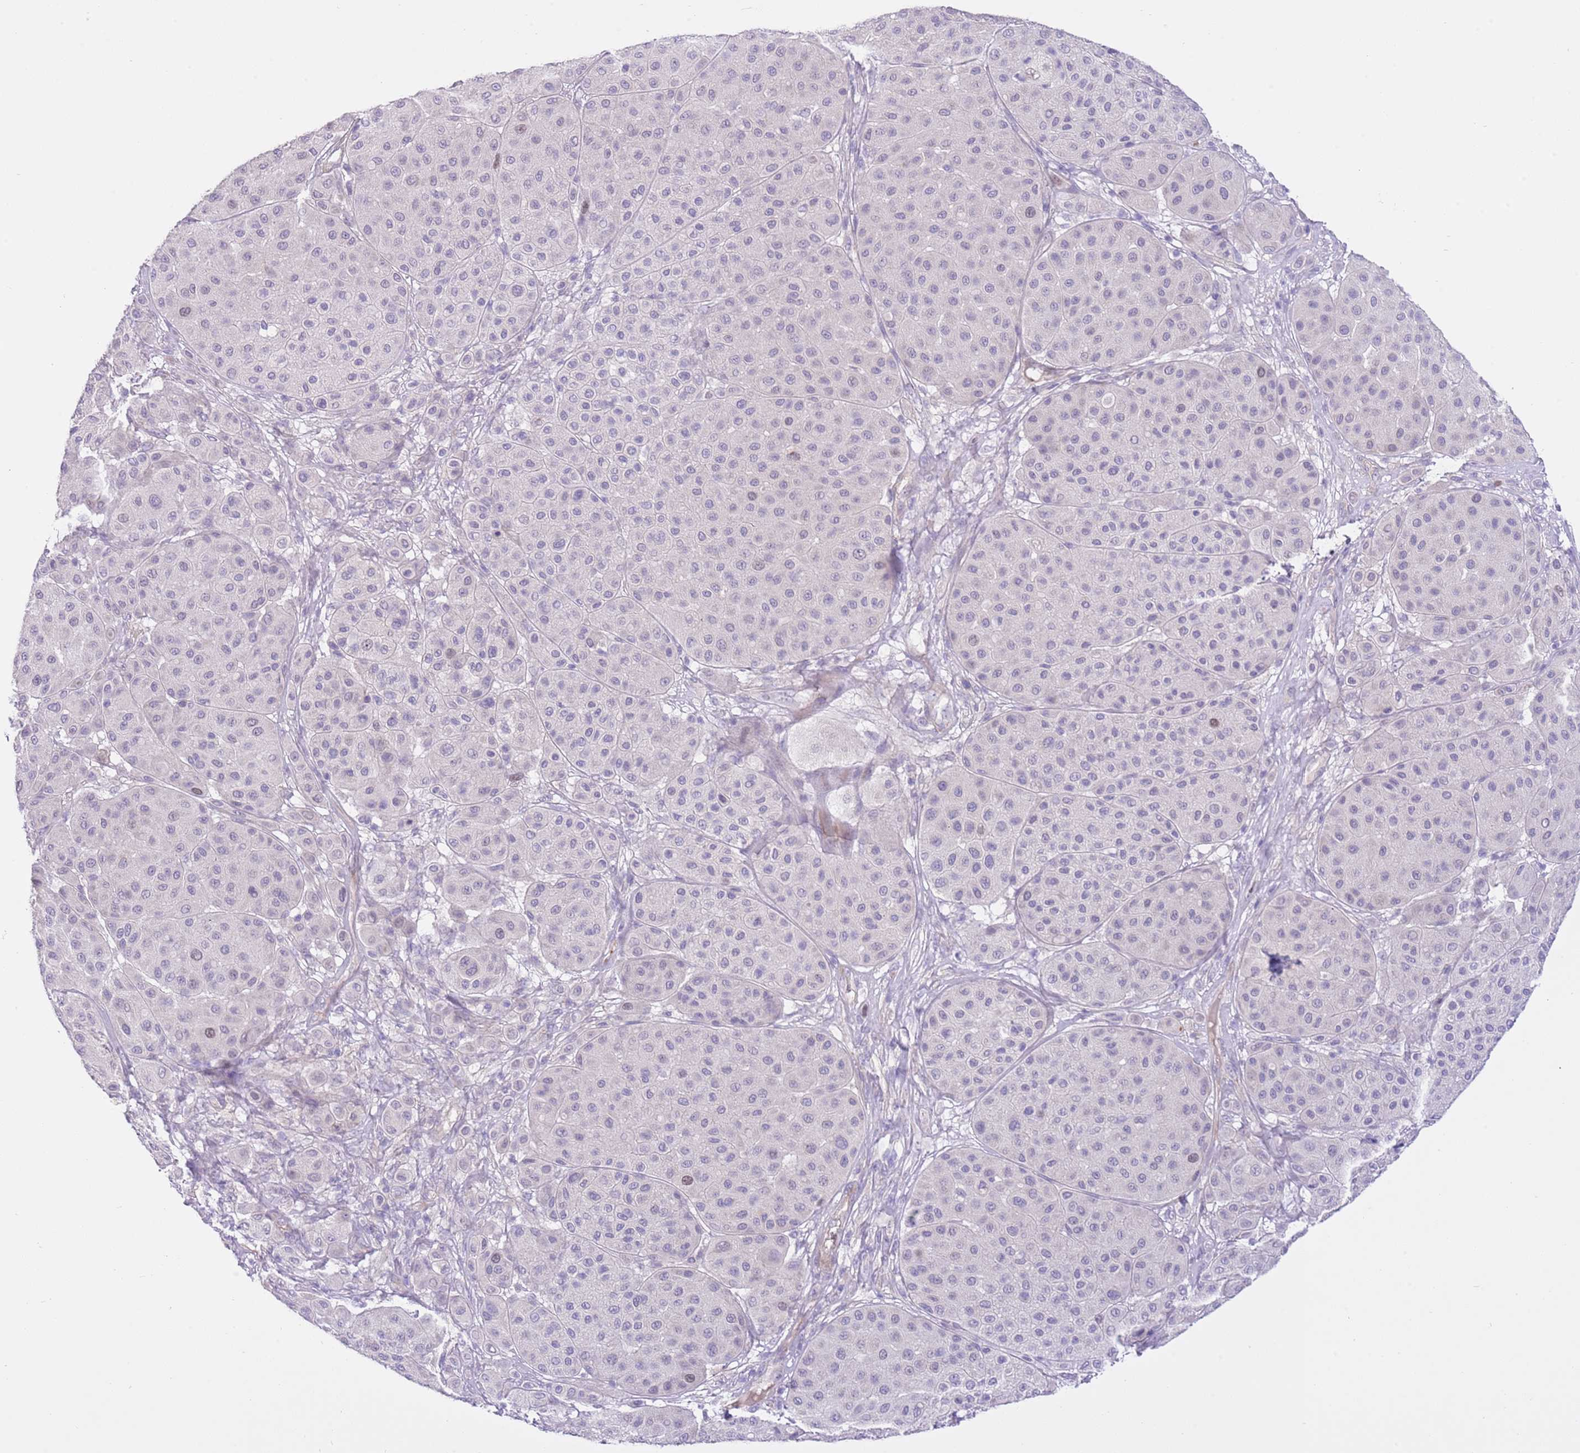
{"staining": {"intensity": "negative", "quantity": "none", "location": "none"}, "tissue": "melanoma", "cell_type": "Tumor cells", "image_type": "cancer", "snomed": [{"axis": "morphology", "description": "Malignant melanoma, Metastatic site"}, {"axis": "topography", "description": "Smooth muscle"}], "caption": "This is an immunohistochemistry (IHC) micrograph of human melanoma. There is no expression in tumor cells.", "gene": "FBRSL1", "patient": {"sex": "male", "age": 41}}